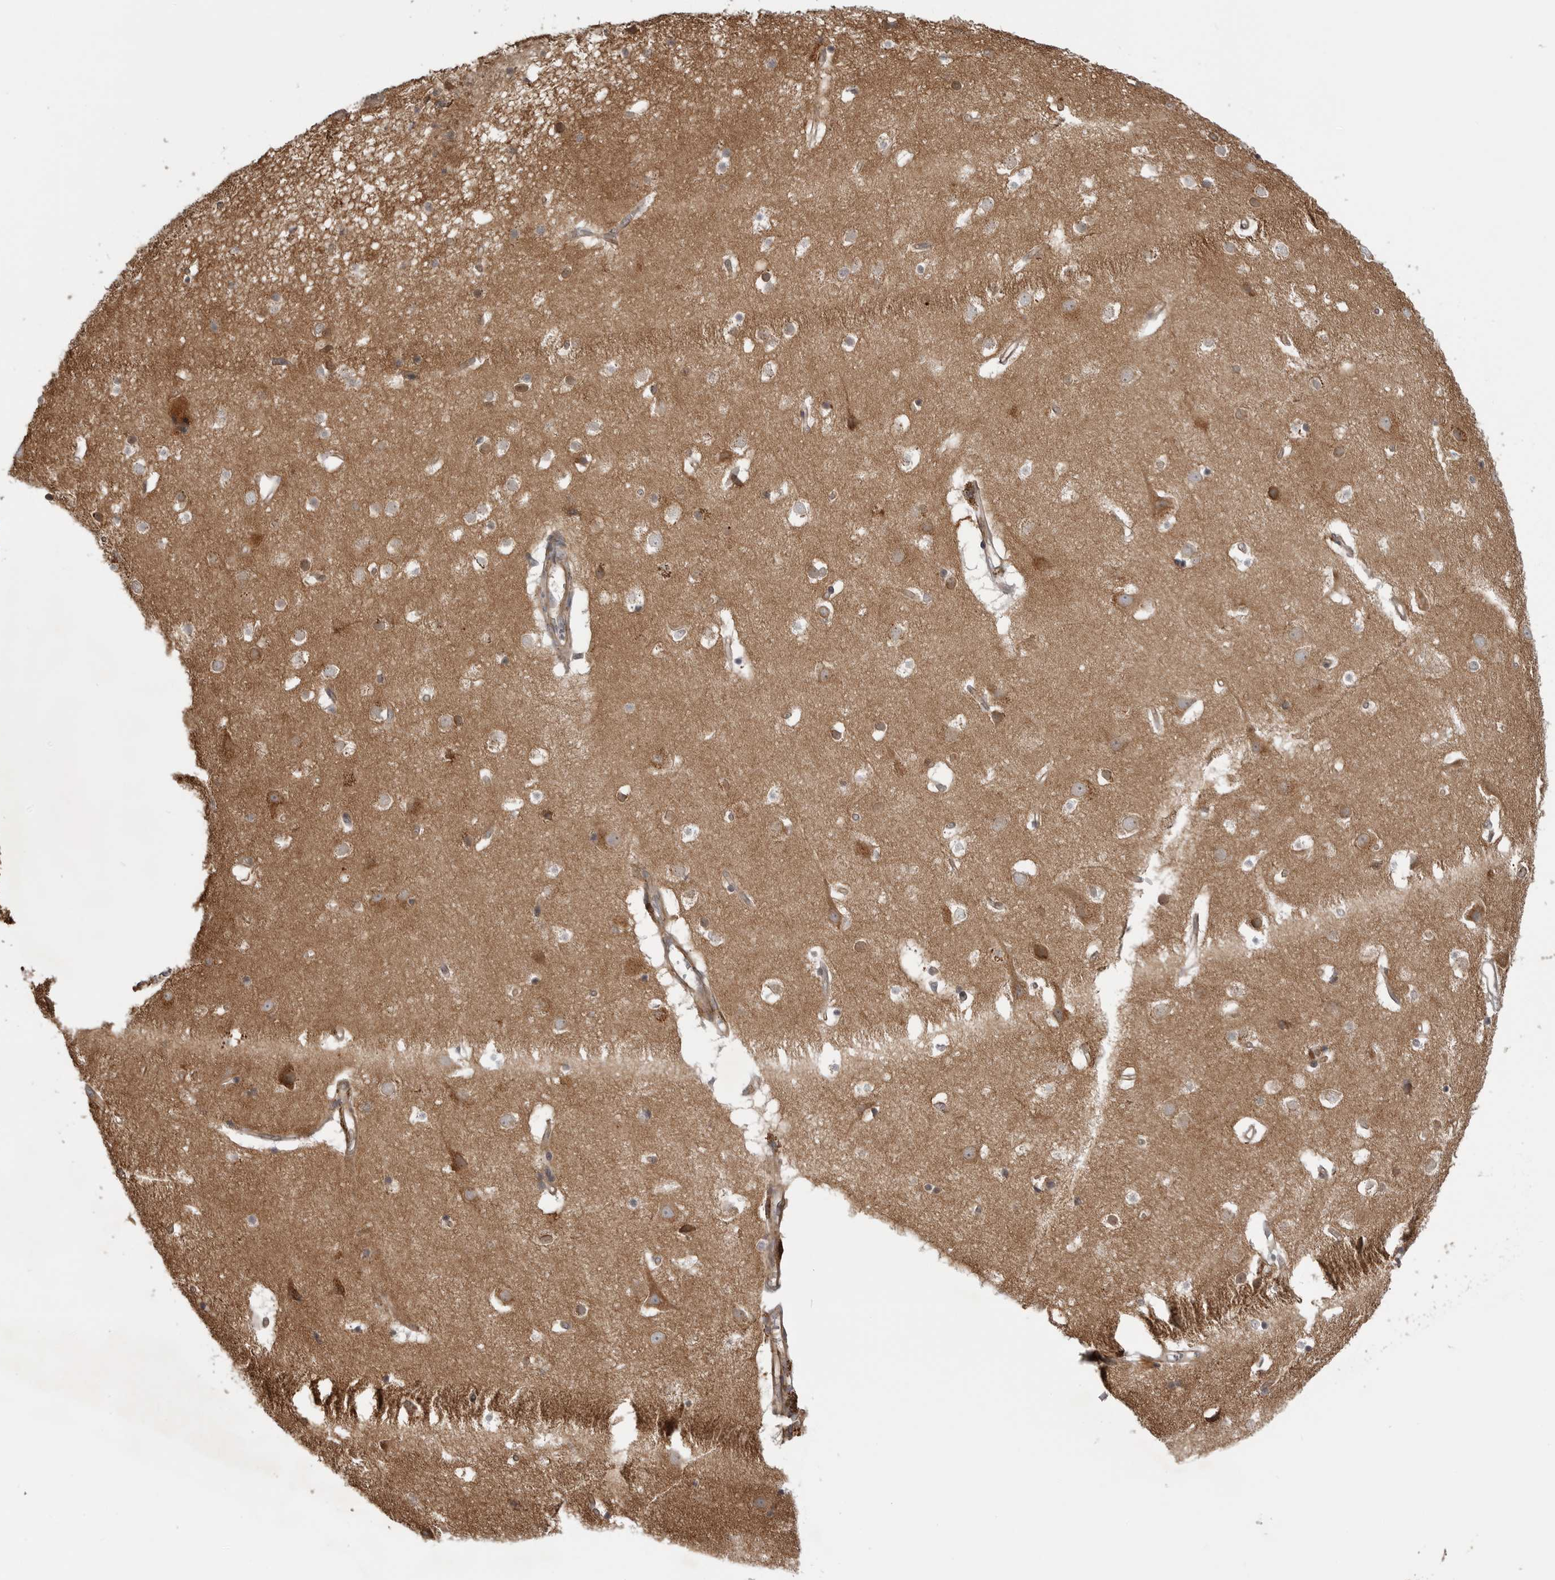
{"staining": {"intensity": "moderate", "quantity": ">75%", "location": "cytoplasmic/membranous"}, "tissue": "cerebral cortex", "cell_type": "Endothelial cells", "image_type": "normal", "snomed": [{"axis": "morphology", "description": "Normal tissue, NOS"}, {"axis": "topography", "description": "Cerebral cortex"}], "caption": "Protein expression analysis of unremarkable cerebral cortex reveals moderate cytoplasmic/membranous staining in approximately >75% of endothelial cells. (IHC, brightfield microscopy, high magnification).", "gene": "LRRC45", "patient": {"sex": "male", "age": 54}}